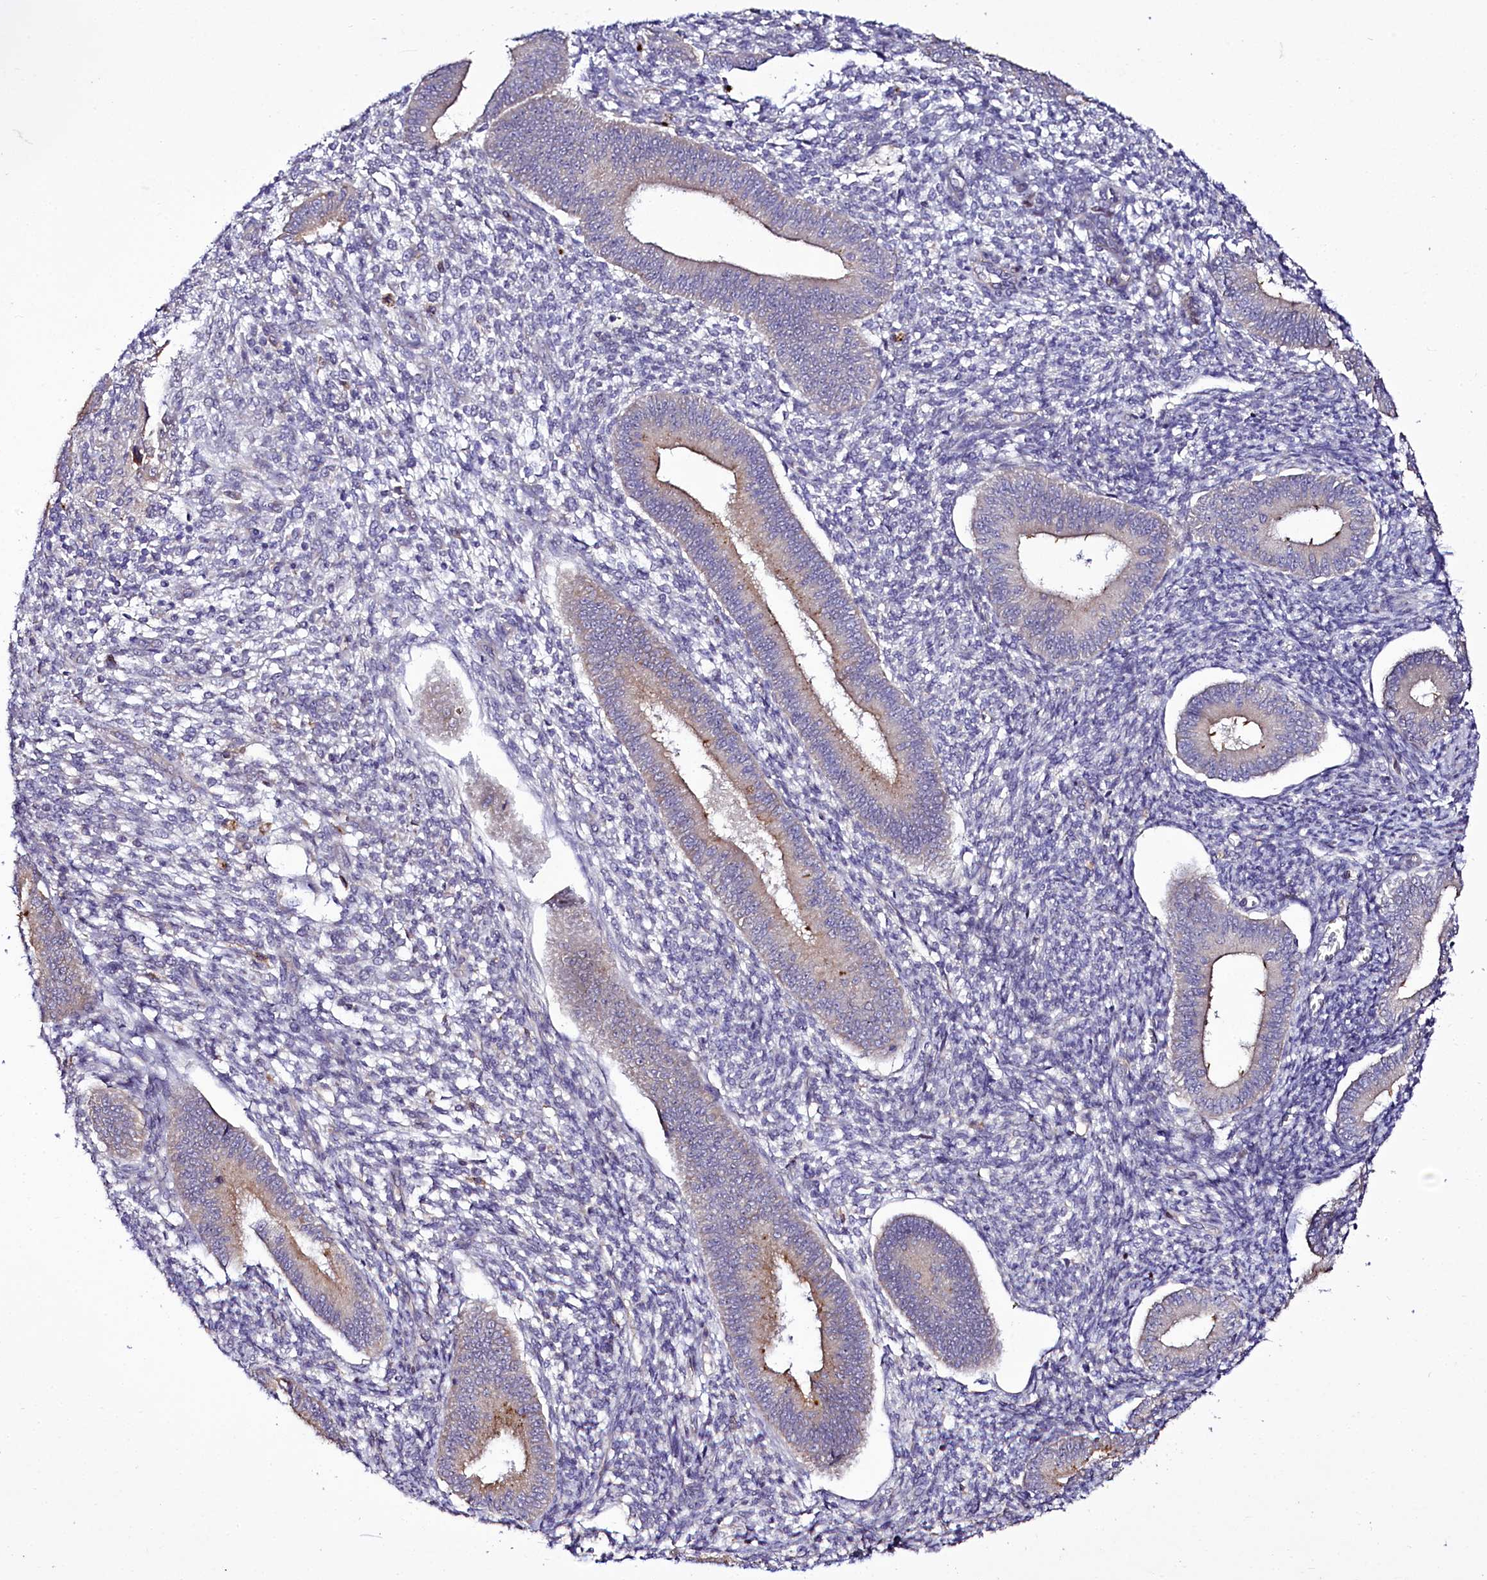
{"staining": {"intensity": "negative", "quantity": "none", "location": "none"}, "tissue": "endometrium", "cell_type": "Cells in endometrial stroma", "image_type": "normal", "snomed": [{"axis": "morphology", "description": "Normal tissue, NOS"}, {"axis": "topography", "description": "Uterus"}, {"axis": "topography", "description": "Endometrium"}], "caption": "Cells in endometrial stroma are negative for protein expression in unremarkable human endometrium. The staining was performed using DAB (3,3'-diaminobenzidine) to visualize the protein expression in brown, while the nuclei were stained in blue with hematoxylin (Magnification: 20x).", "gene": "ZC3H12C", "patient": {"sex": "female", "age": 48}}